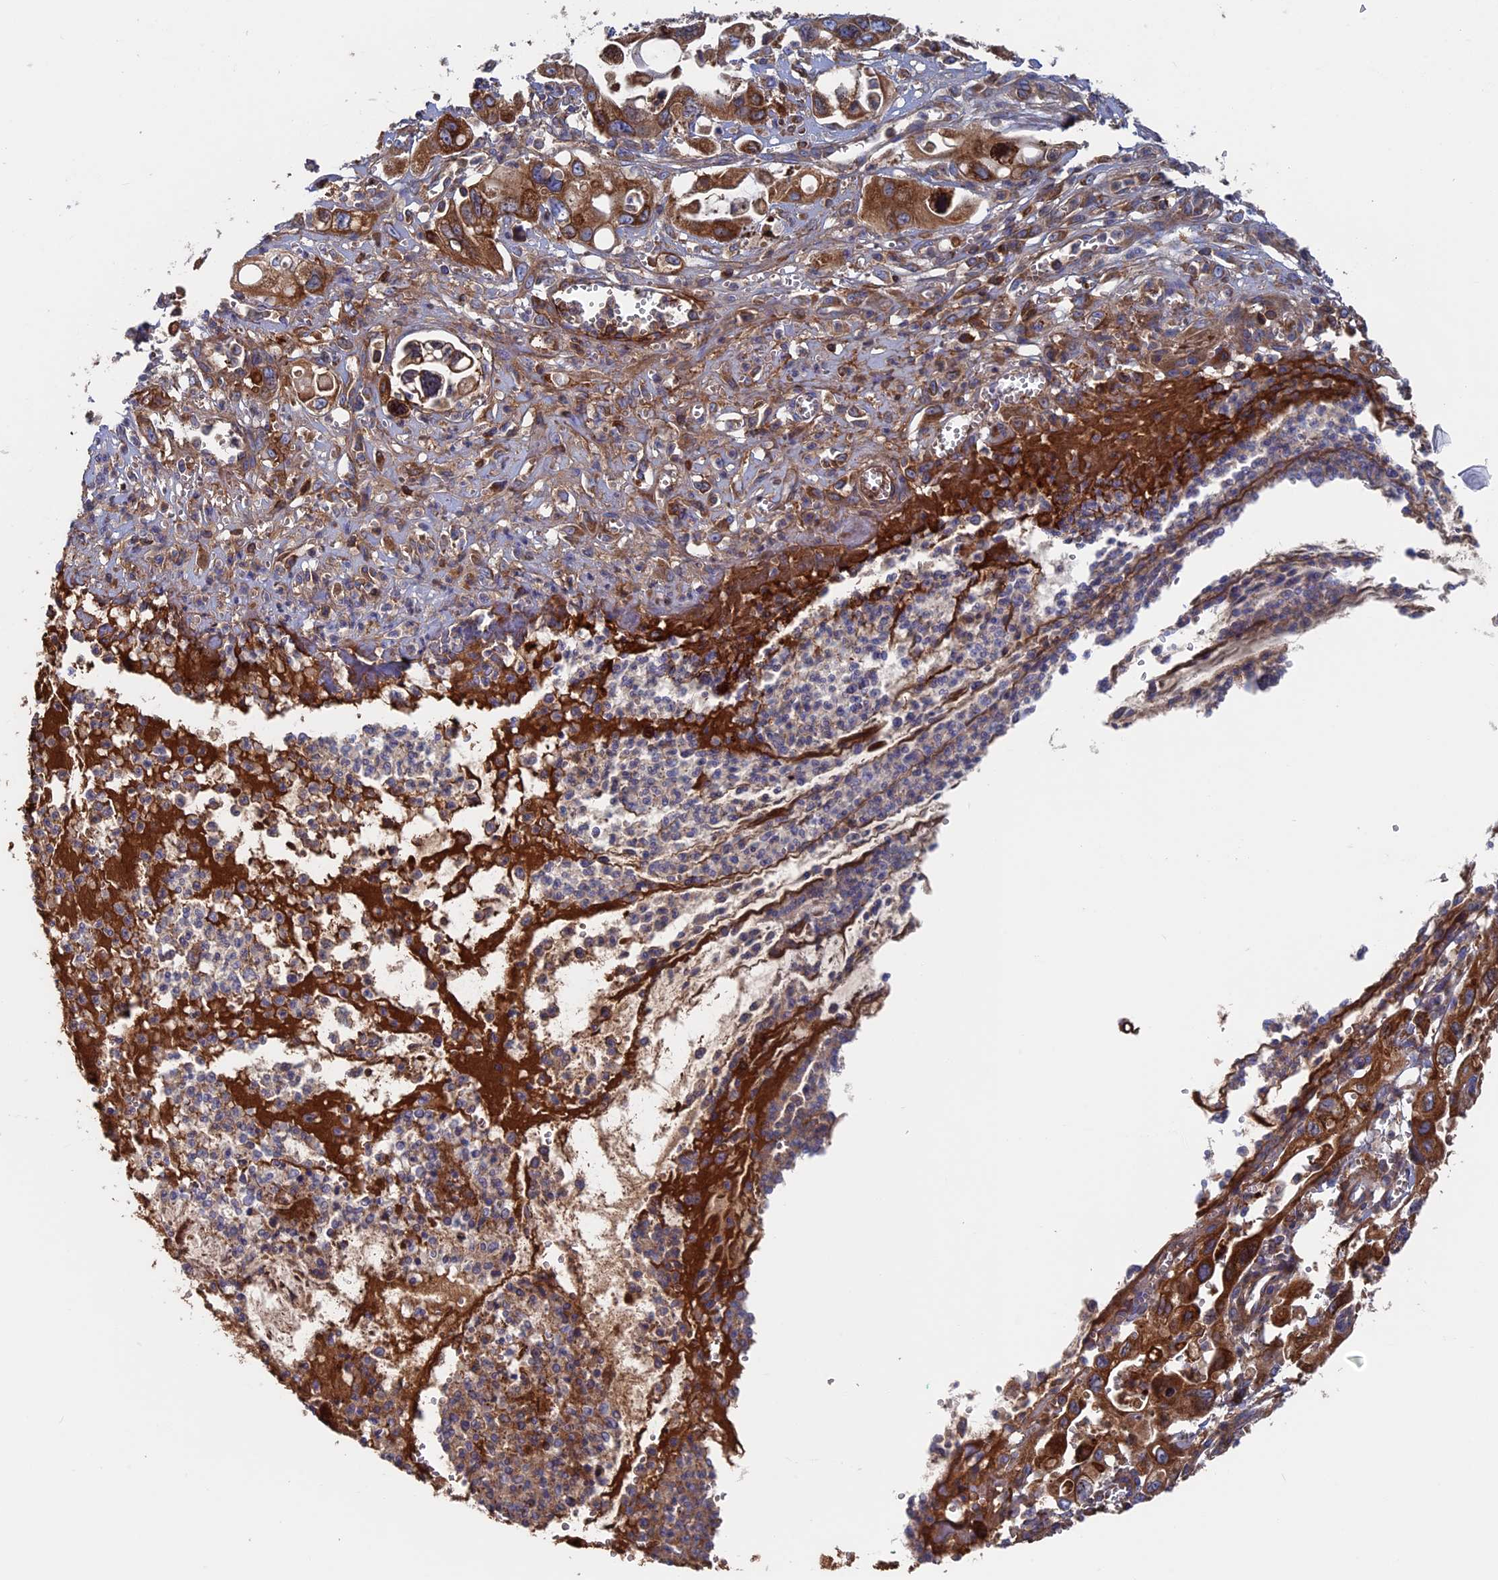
{"staining": {"intensity": "strong", "quantity": ">75%", "location": "cytoplasmic/membranous"}, "tissue": "pancreatic cancer", "cell_type": "Tumor cells", "image_type": "cancer", "snomed": [{"axis": "morphology", "description": "Adenocarcinoma, NOS"}, {"axis": "topography", "description": "Pancreas"}], "caption": "Pancreatic cancer (adenocarcinoma) stained with a protein marker shows strong staining in tumor cells.", "gene": "DNAJC3", "patient": {"sex": "male", "age": 68}}